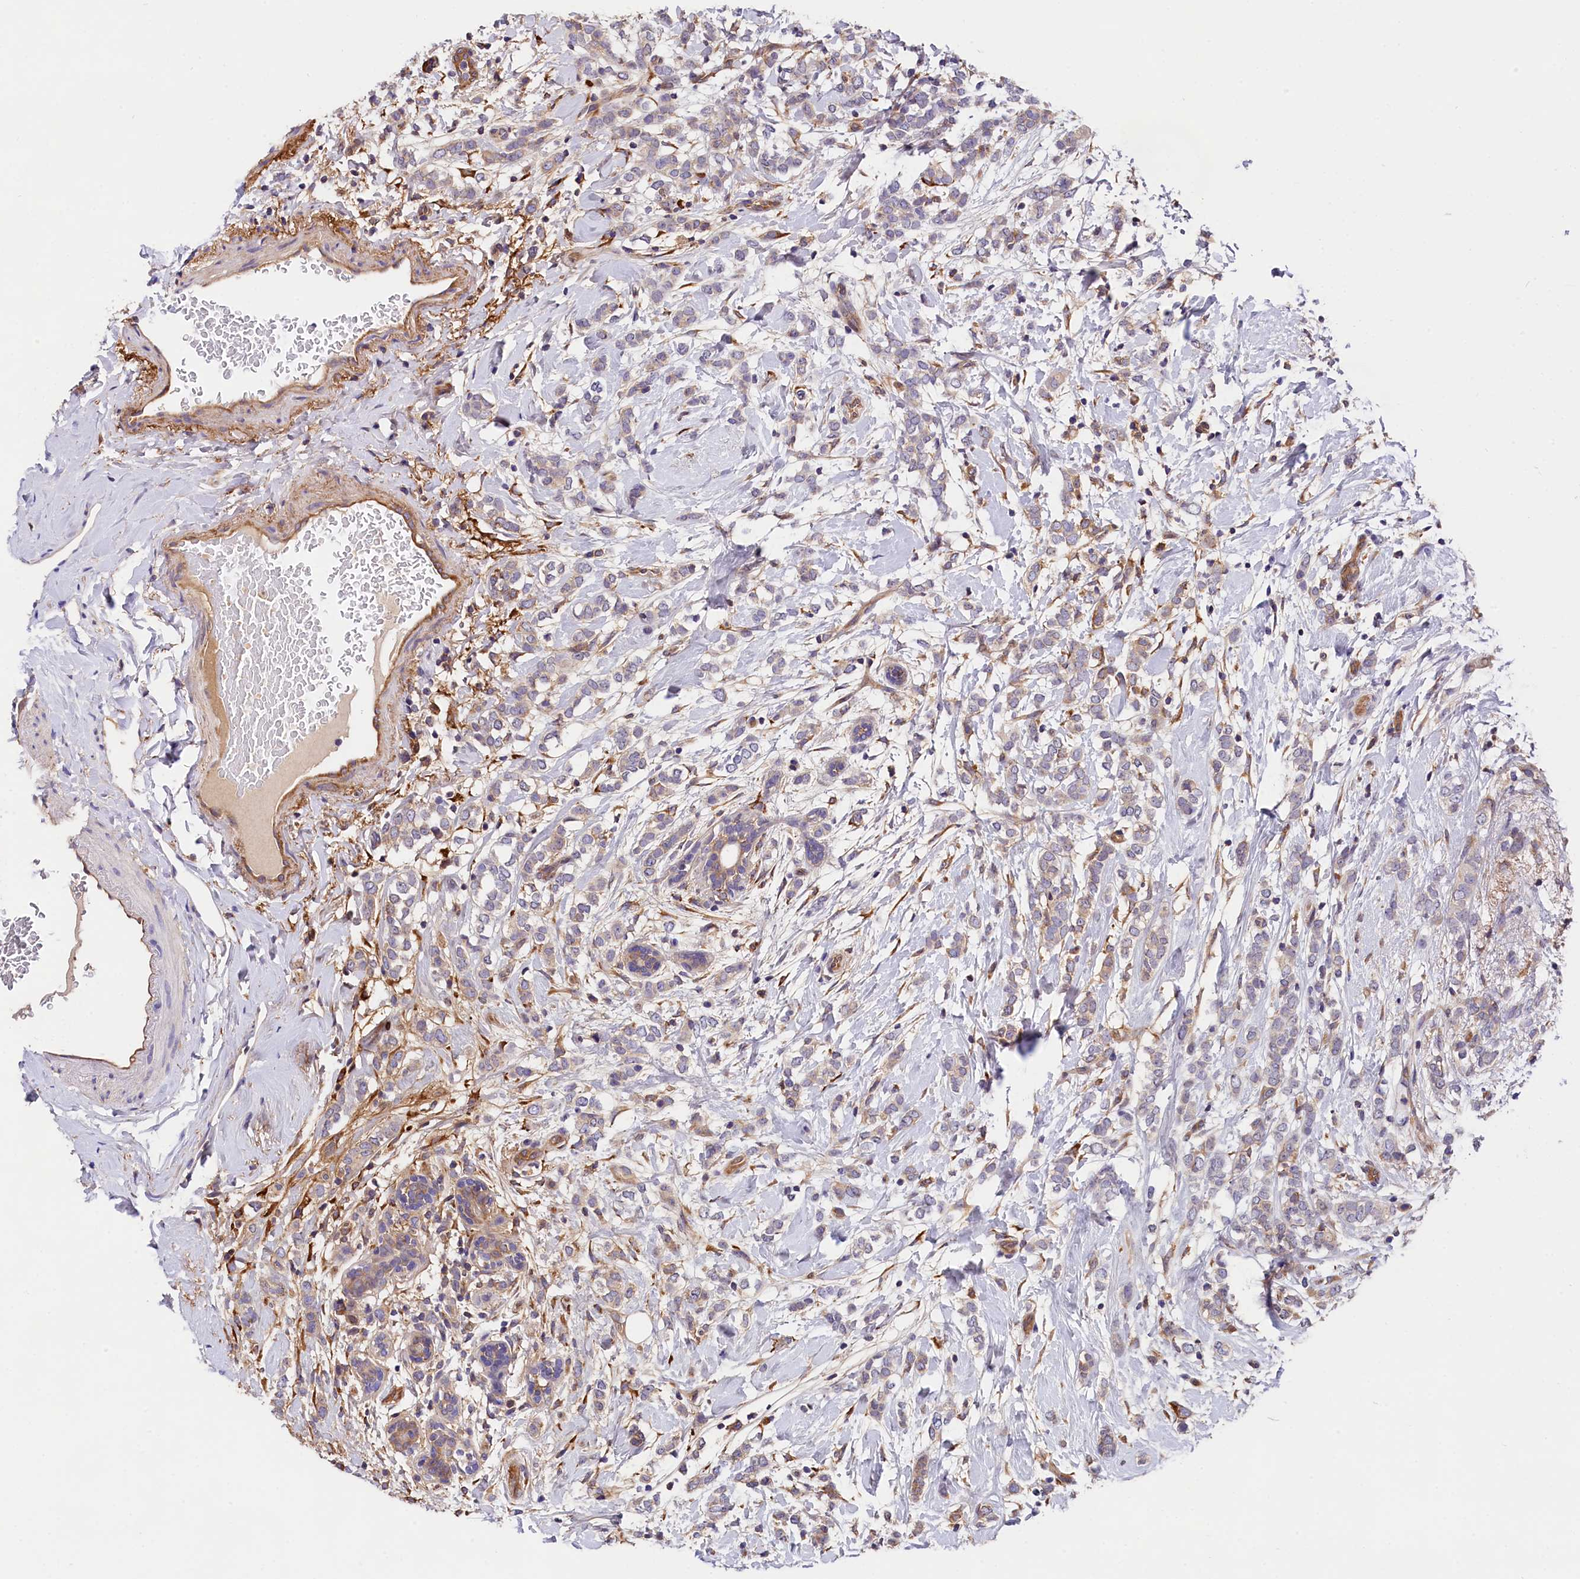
{"staining": {"intensity": "weak", "quantity": "<25%", "location": "cytoplasmic/membranous"}, "tissue": "breast cancer", "cell_type": "Tumor cells", "image_type": "cancer", "snomed": [{"axis": "morphology", "description": "Normal tissue, NOS"}, {"axis": "morphology", "description": "Lobular carcinoma"}, {"axis": "topography", "description": "Breast"}], "caption": "Immunohistochemistry (IHC) of human lobular carcinoma (breast) displays no staining in tumor cells. (DAB immunohistochemistry visualized using brightfield microscopy, high magnification).", "gene": "OAS3", "patient": {"sex": "female", "age": 47}}